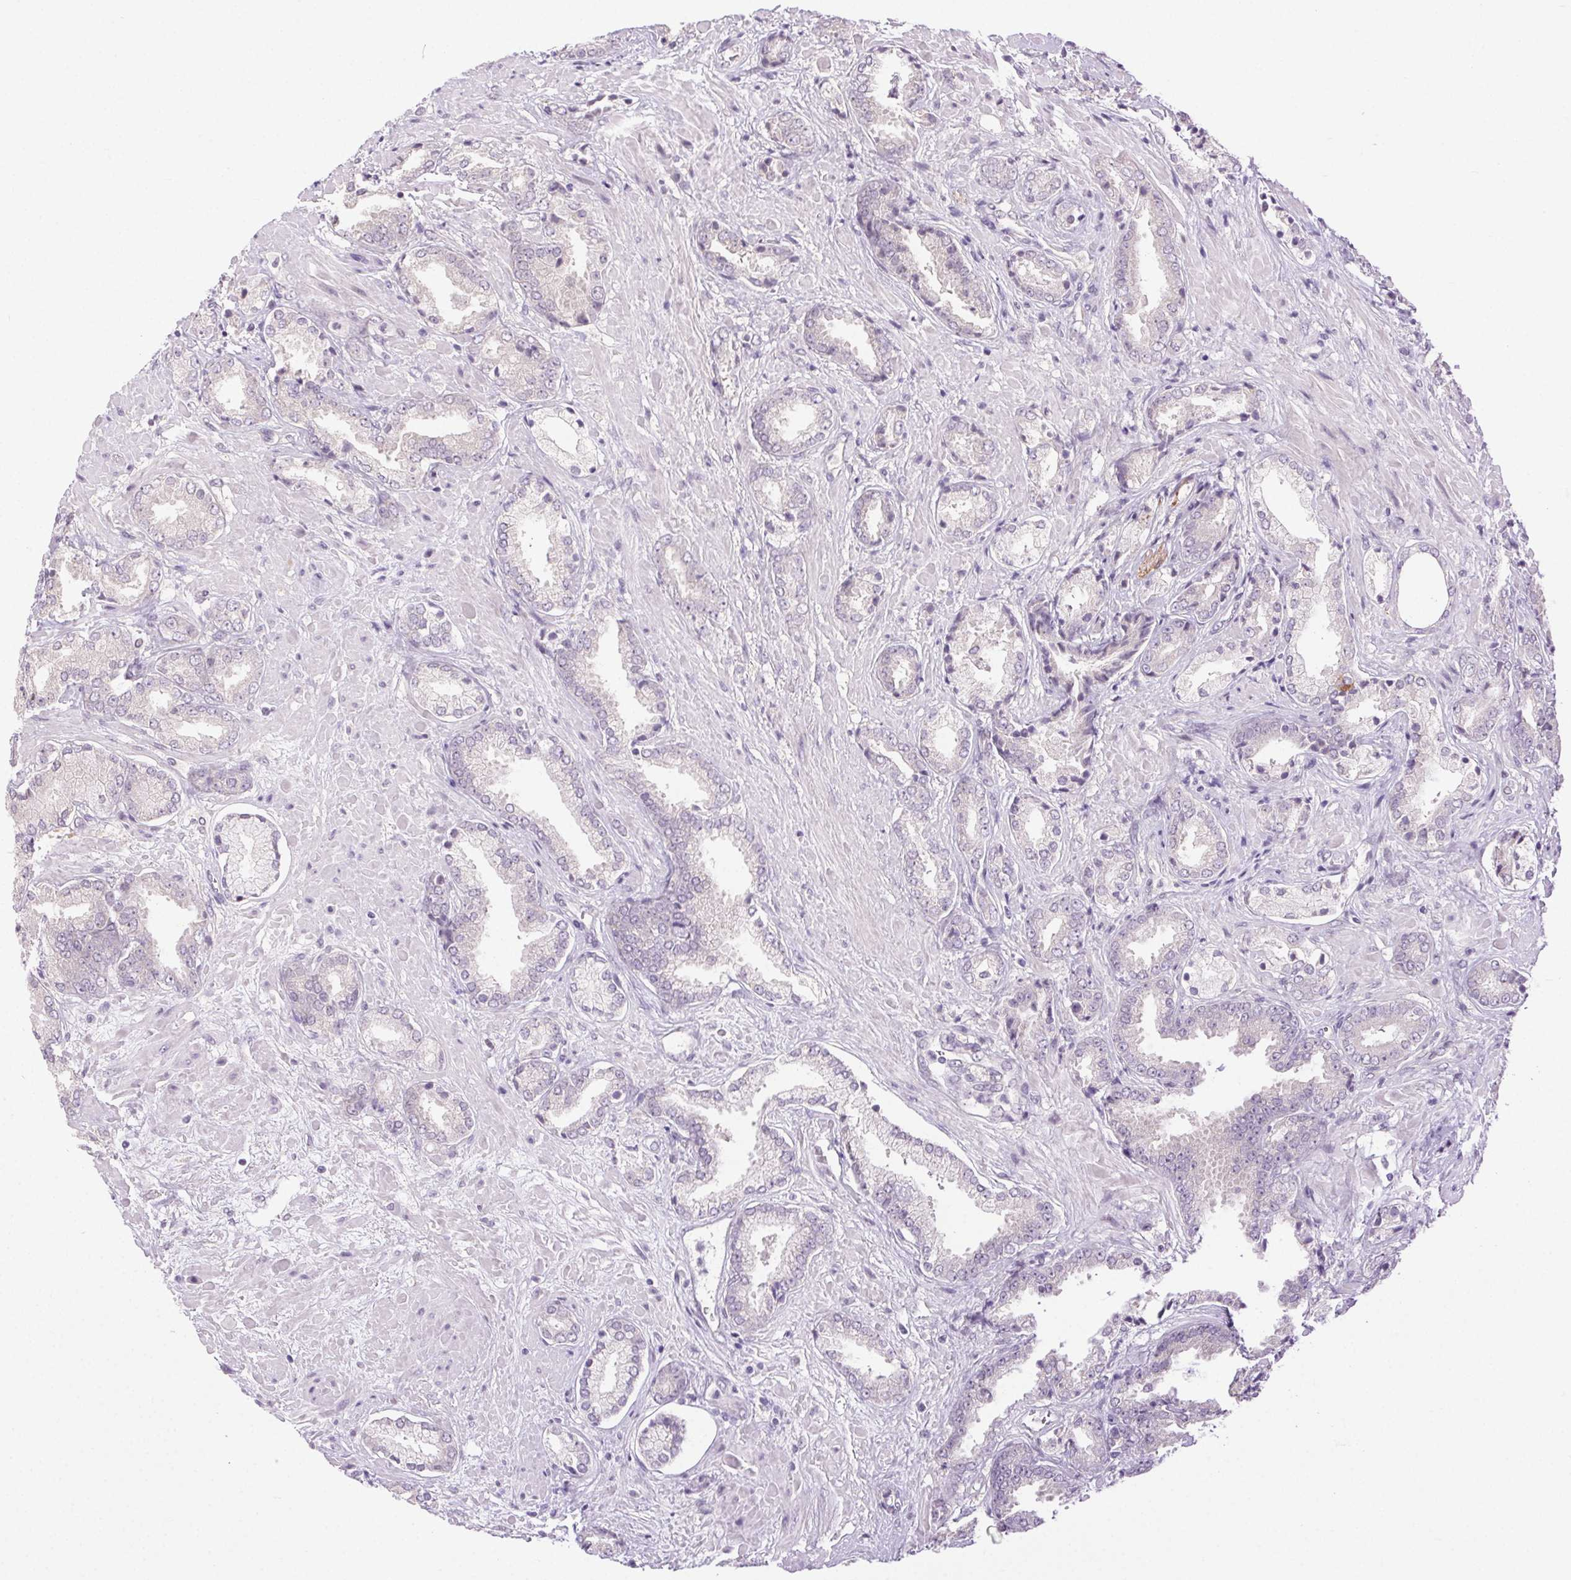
{"staining": {"intensity": "negative", "quantity": "none", "location": "none"}, "tissue": "prostate cancer", "cell_type": "Tumor cells", "image_type": "cancer", "snomed": [{"axis": "morphology", "description": "Adenocarcinoma, High grade"}, {"axis": "topography", "description": "Prostate"}], "caption": "The image exhibits no significant expression in tumor cells of prostate cancer.", "gene": "SYT11", "patient": {"sex": "male", "age": 56}}